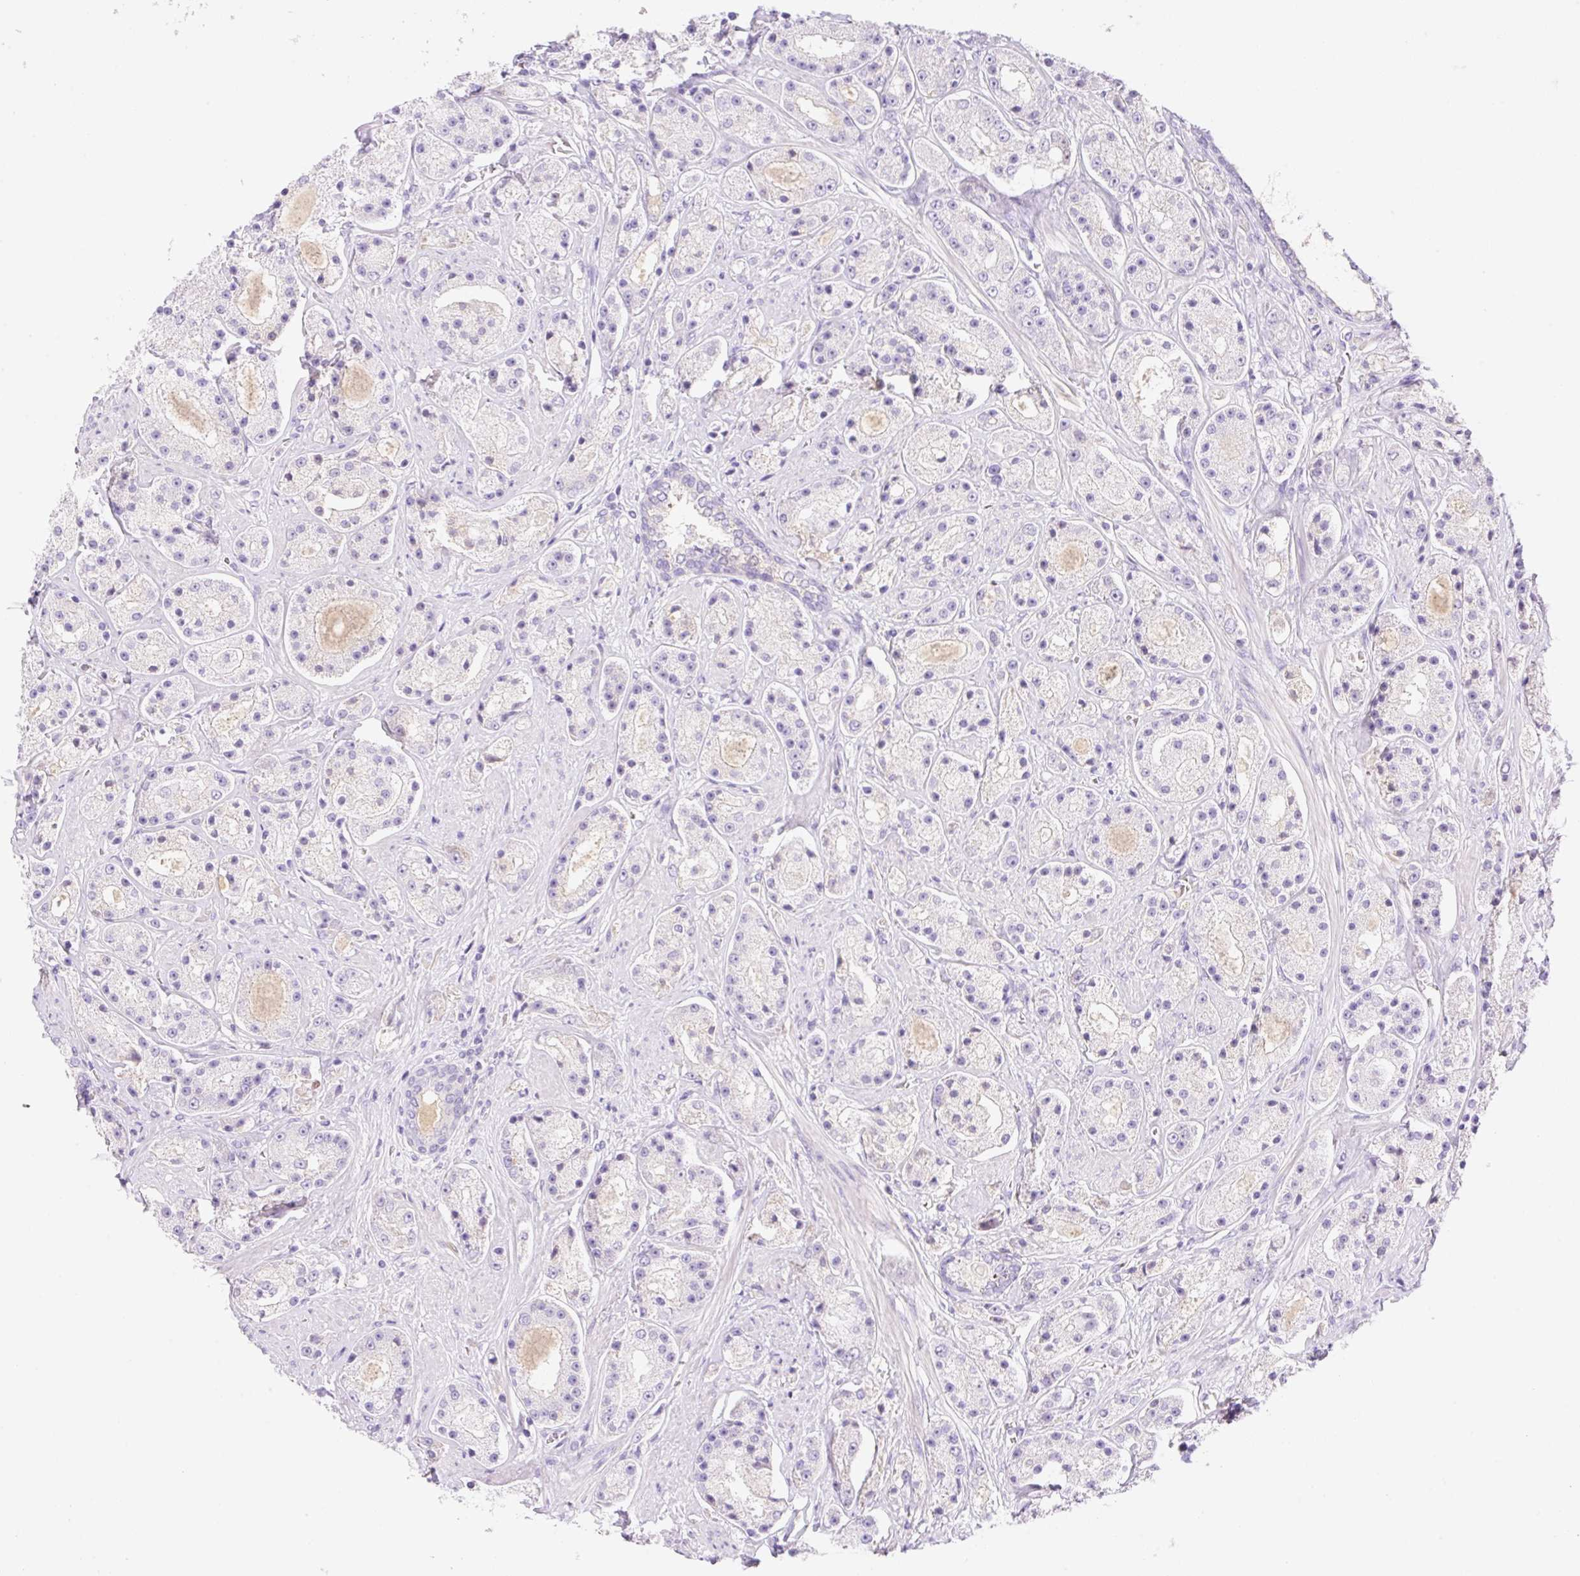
{"staining": {"intensity": "negative", "quantity": "none", "location": "none"}, "tissue": "prostate cancer", "cell_type": "Tumor cells", "image_type": "cancer", "snomed": [{"axis": "morphology", "description": "Adenocarcinoma, High grade"}, {"axis": "topography", "description": "Prostate"}], "caption": "IHC micrograph of prostate high-grade adenocarcinoma stained for a protein (brown), which exhibits no expression in tumor cells.", "gene": "DENND5A", "patient": {"sex": "male", "age": 67}}